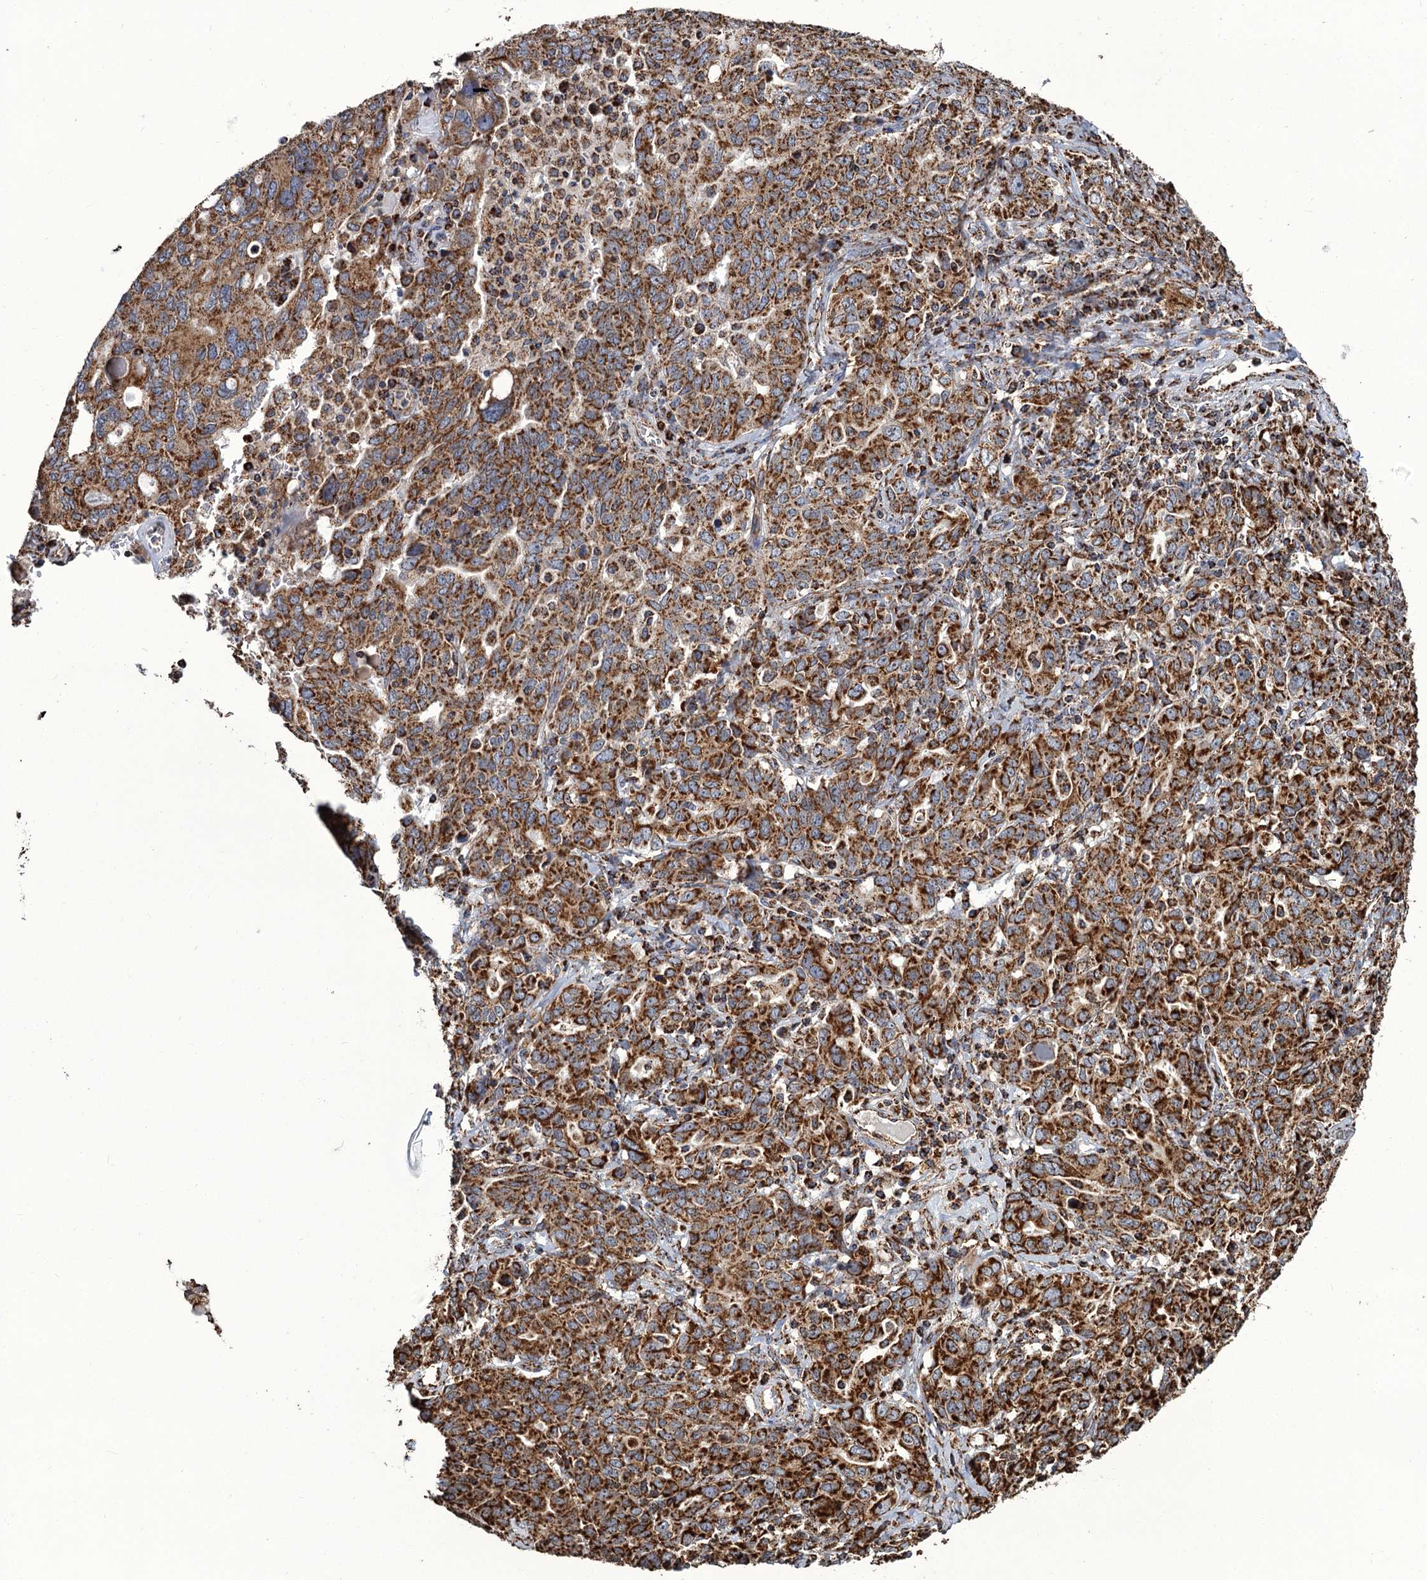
{"staining": {"intensity": "strong", "quantity": ">75%", "location": "cytoplasmic/membranous"}, "tissue": "ovarian cancer", "cell_type": "Tumor cells", "image_type": "cancer", "snomed": [{"axis": "morphology", "description": "Carcinoma, endometroid"}, {"axis": "topography", "description": "Ovary"}], "caption": "Tumor cells reveal high levels of strong cytoplasmic/membranous expression in about >75% of cells in ovarian cancer. Immunohistochemistry stains the protein in brown and the nuclei are stained blue.", "gene": "APH1A", "patient": {"sex": "female", "age": 62}}